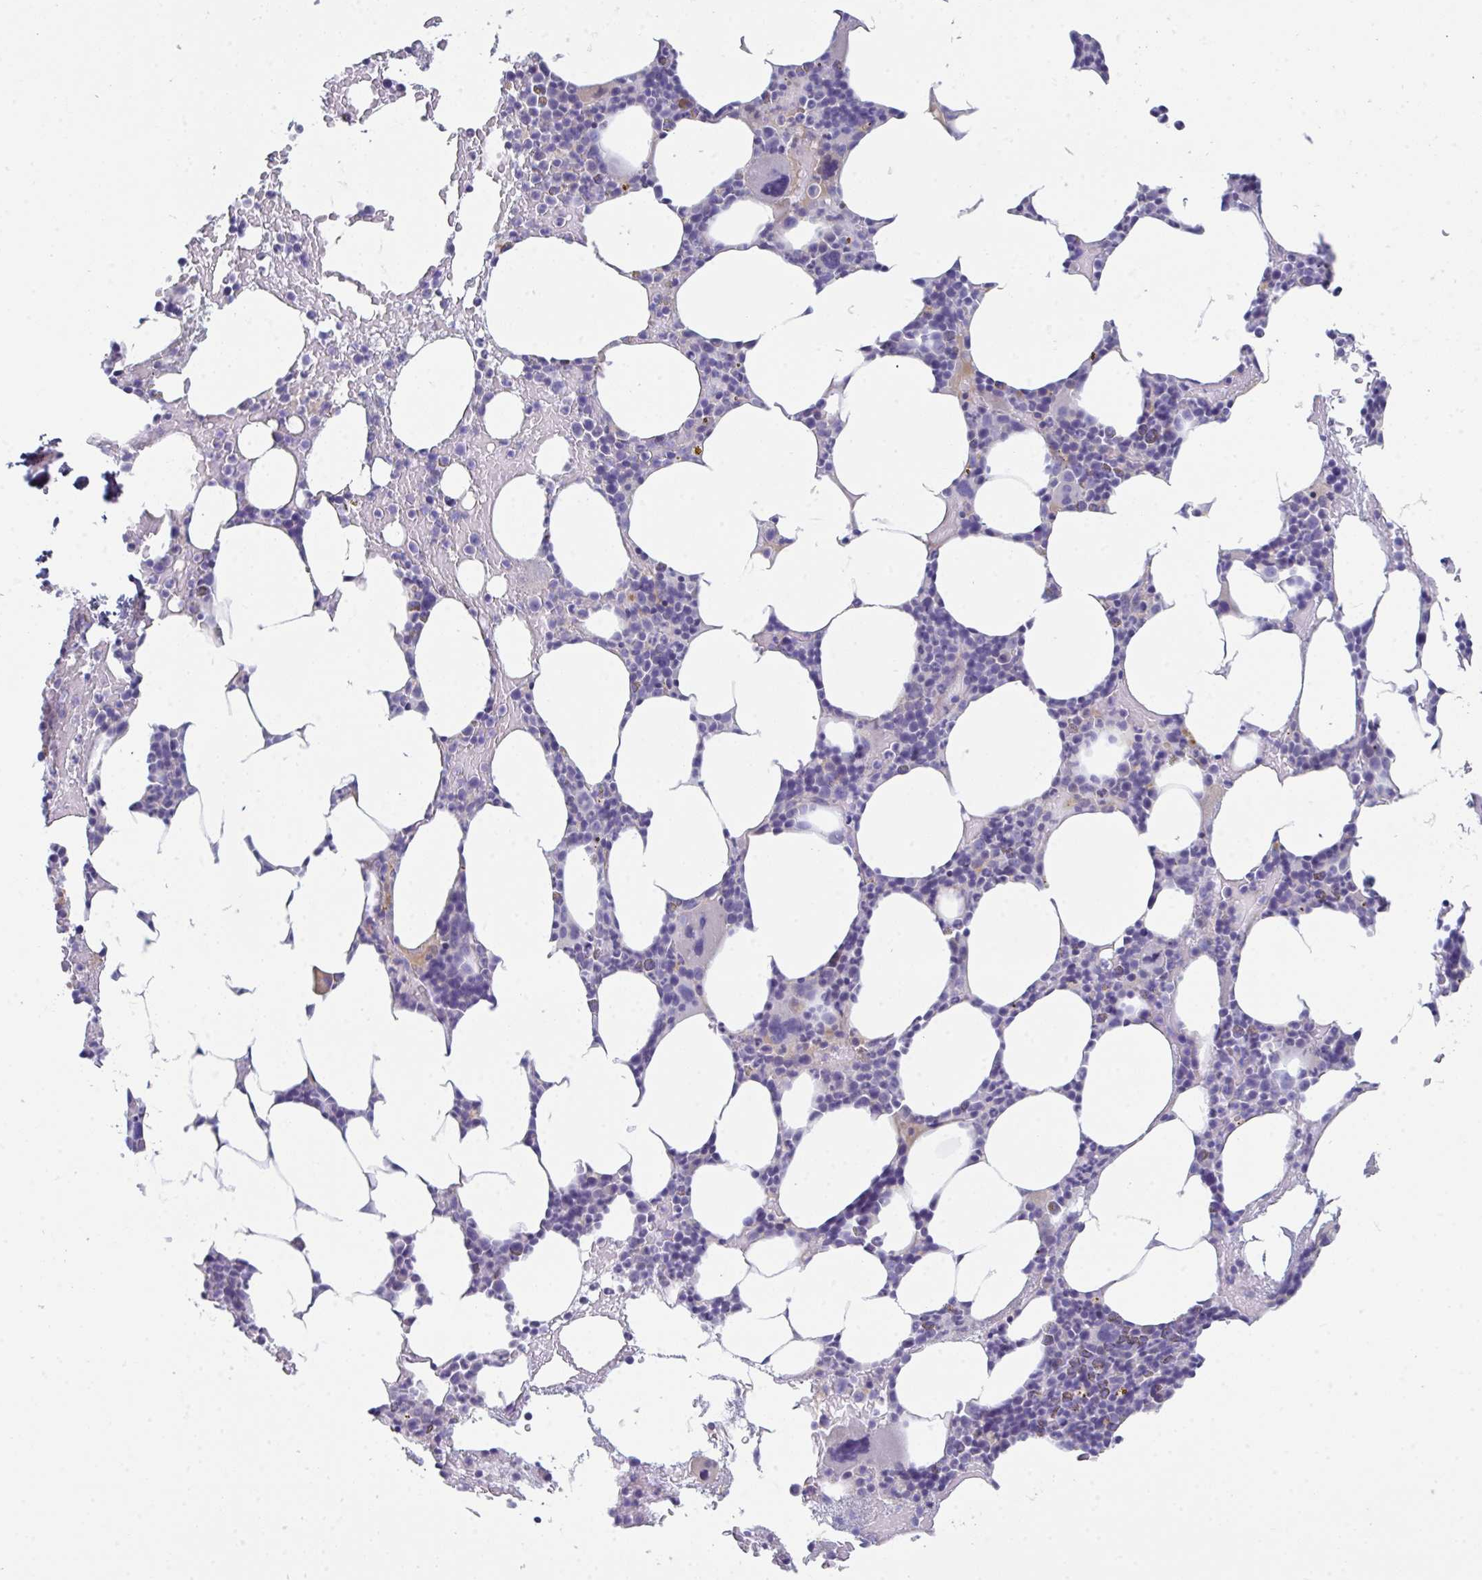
{"staining": {"intensity": "negative", "quantity": "none", "location": "none"}, "tissue": "bone marrow", "cell_type": "Hematopoietic cells", "image_type": "normal", "snomed": [{"axis": "morphology", "description": "Normal tissue, NOS"}, {"axis": "topography", "description": "Bone marrow"}], "caption": "High magnification brightfield microscopy of unremarkable bone marrow stained with DAB (brown) and counterstained with hematoxylin (blue): hematopoietic cells show no significant positivity. Nuclei are stained in blue.", "gene": "HGFAC", "patient": {"sex": "female", "age": 62}}